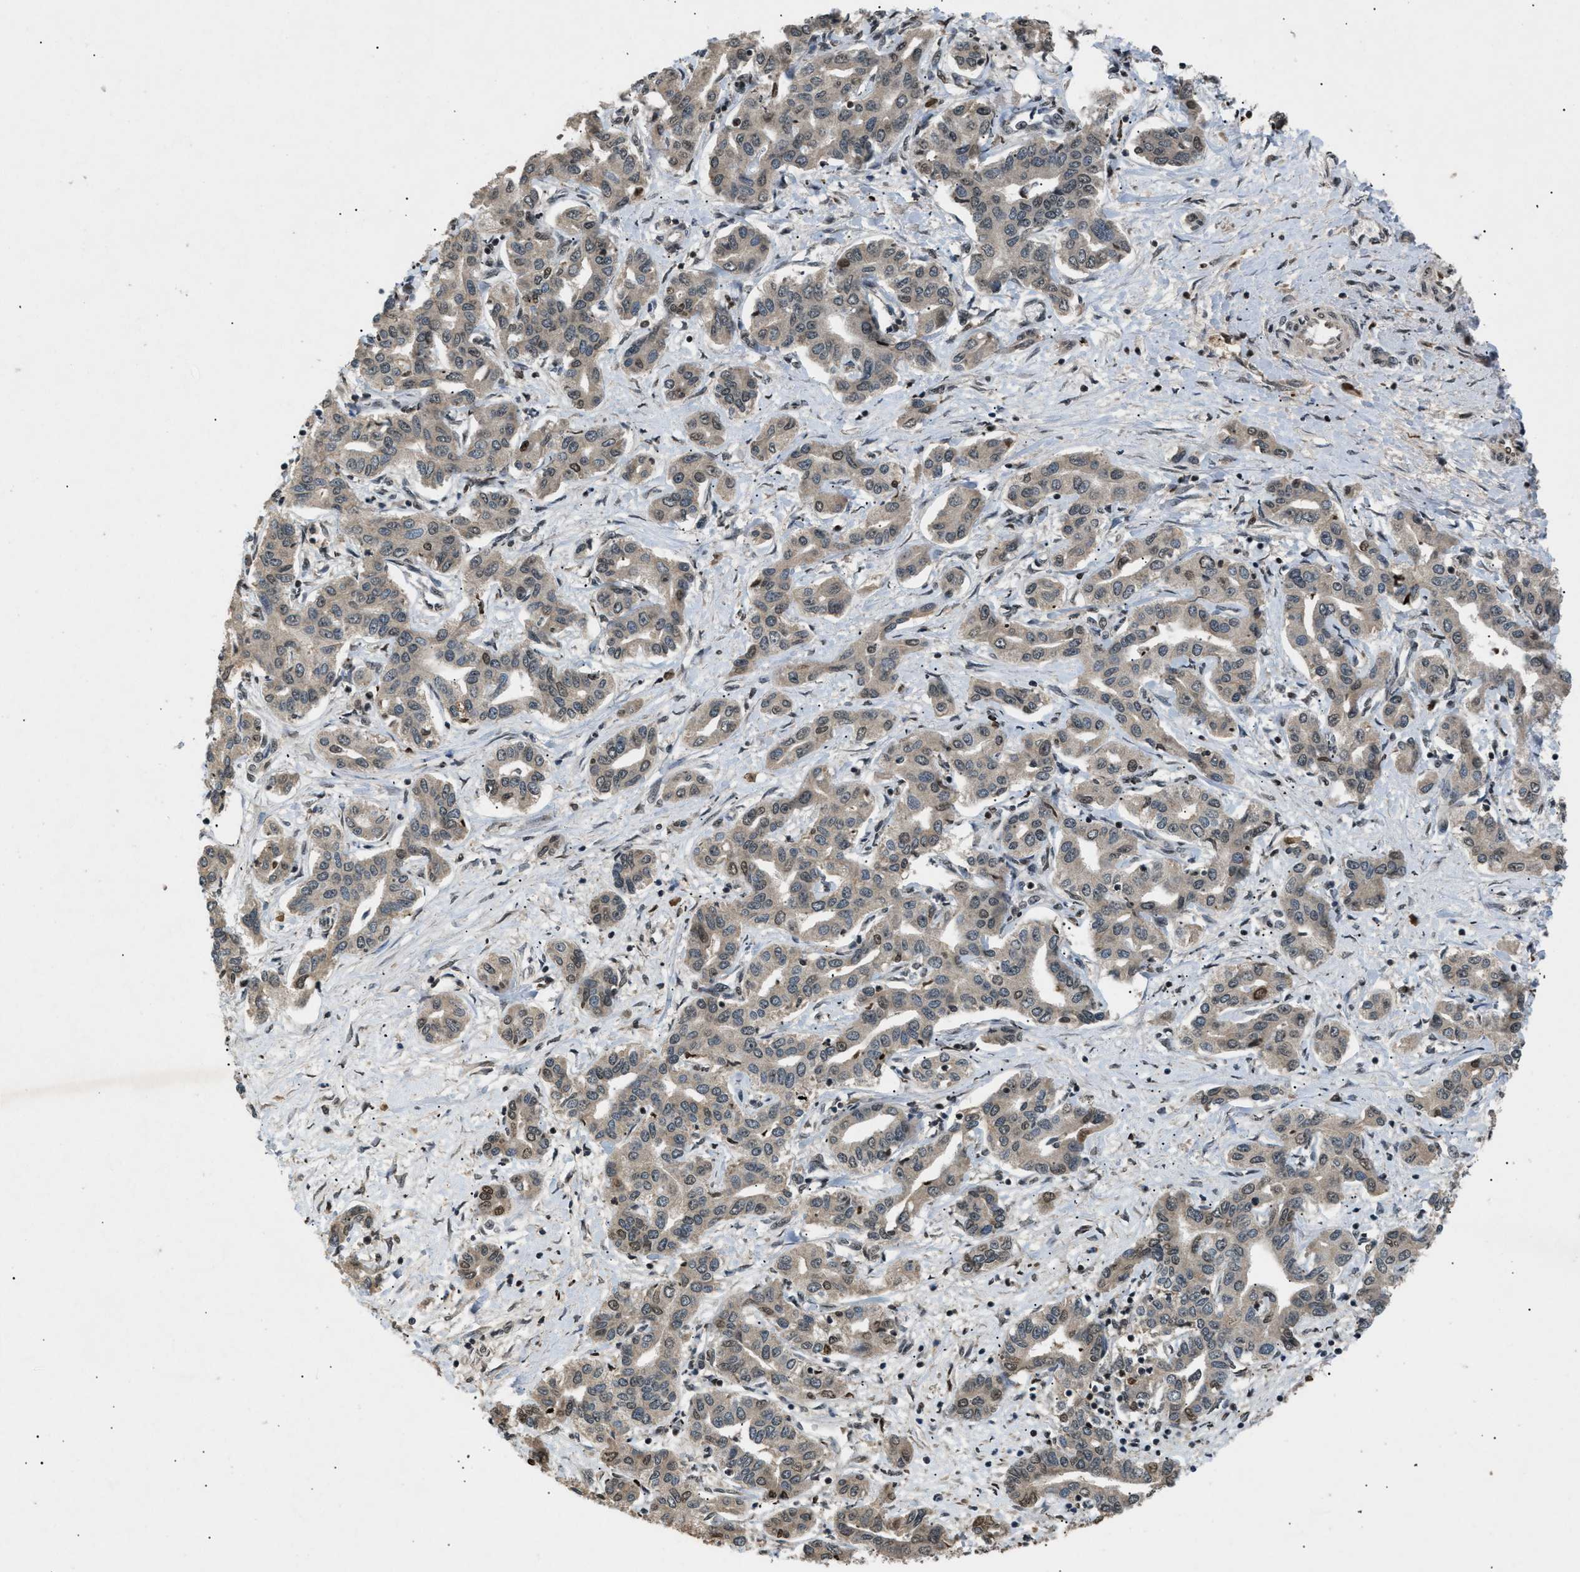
{"staining": {"intensity": "moderate", "quantity": "25%-75%", "location": "cytoplasmic/membranous,nuclear"}, "tissue": "liver cancer", "cell_type": "Tumor cells", "image_type": "cancer", "snomed": [{"axis": "morphology", "description": "Cholangiocarcinoma"}, {"axis": "topography", "description": "Liver"}], "caption": "The photomicrograph displays immunohistochemical staining of liver cancer (cholangiocarcinoma). There is moderate cytoplasmic/membranous and nuclear expression is appreciated in approximately 25%-75% of tumor cells.", "gene": "RBM5", "patient": {"sex": "male", "age": 59}}